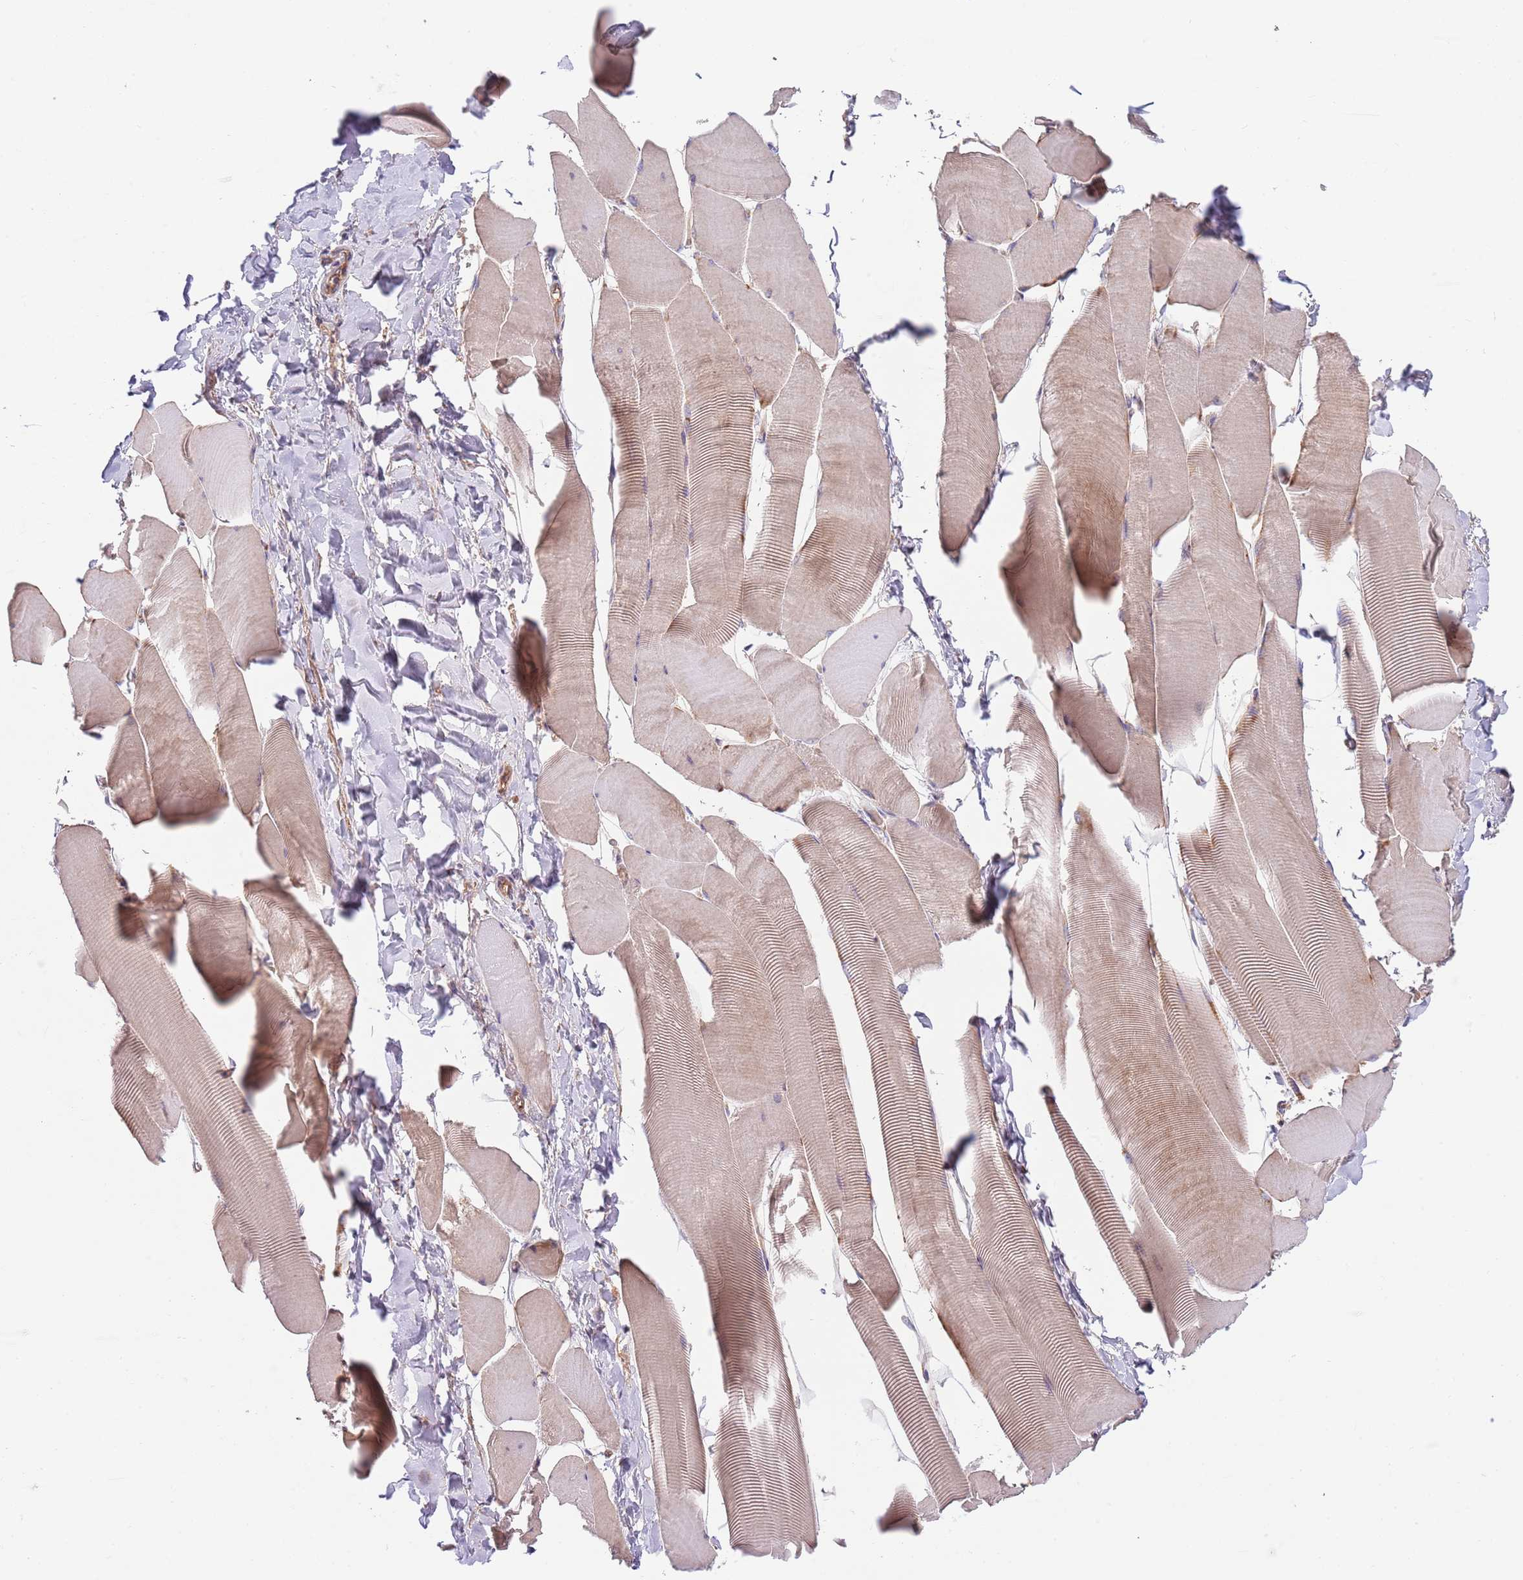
{"staining": {"intensity": "weak", "quantity": "25%-75%", "location": "cytoplasmic/membranous"}, "tissue": "skeletal muscle", "cell_type": "Myocytes", "image_type": "normal", "snomed": [{"axis": "morphology", "description": "Normal tissue, NOS"}, {"axis": "topography", "description": "Skeletal muscle"}], "caption": "Immunohistochemical staining of unremarkable human skeletal muscle exhibits 25%-75% levels of weak cytoplasmic/membranous protein expression in about 25%-75% of myocytes. The protein is stained brown, and the nuclei are stained in blue (DAB (3,3'-diaminobenzidine) IHC with brightfield microscopy, high magnification).", "gene": "EIF3F", "patient": {"sex": "male", "age": 25}}